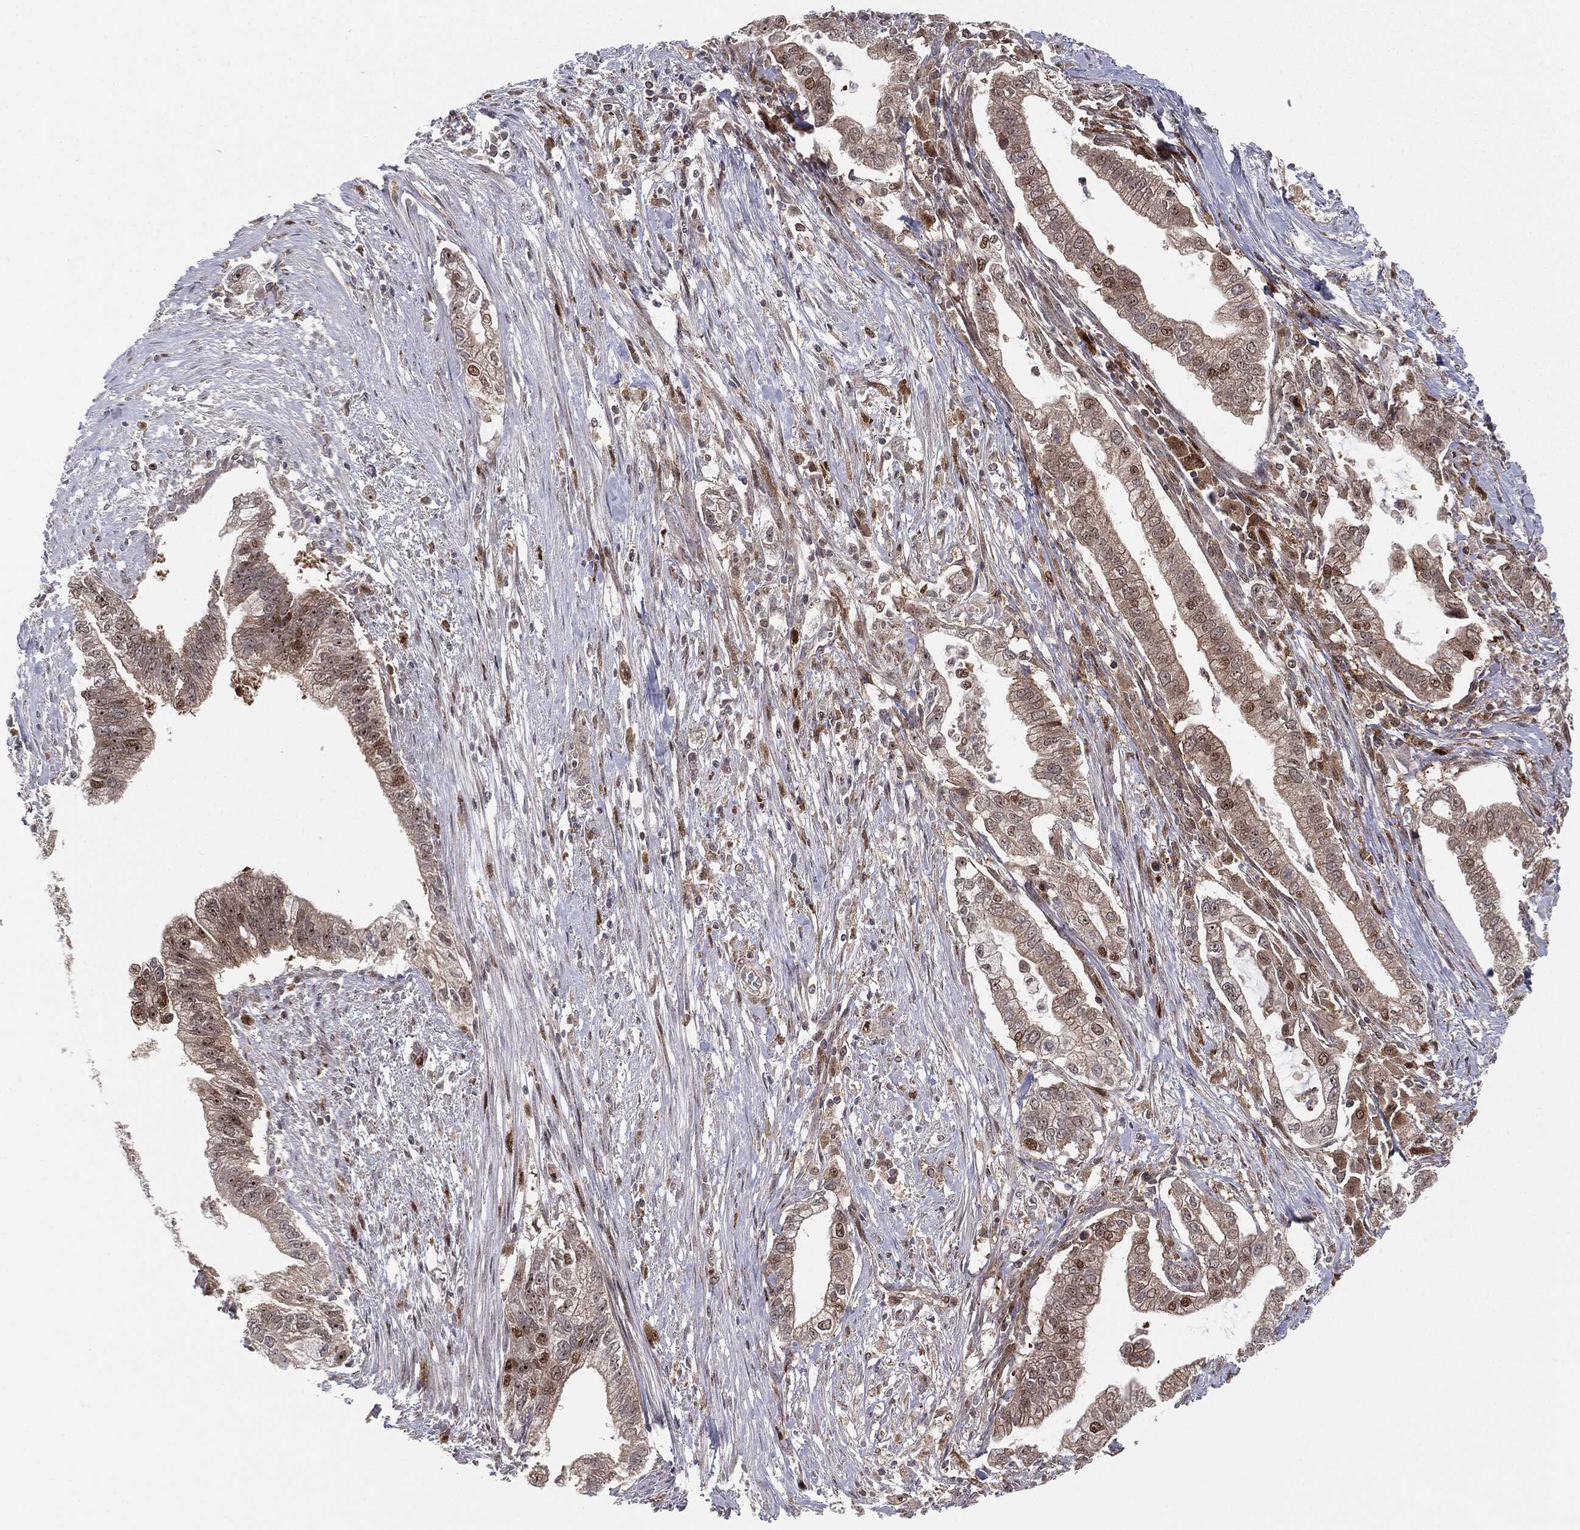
{"staining": {"intensity": "moderate", "quantity": "<25%", "location": "cytoplasmic/membranous,nuclear"}, "tissue": "pancreatic cancer", "cell_type": "Tumor cells", "image_type": "cancer", "snomed": [{"axis": "morphology", "description": "Adenocarcinoma, NOS"}, {"axis": "topography", "description": "Pancreas"}], "caption": "Protein expression analysis of pancreatic adenocarcinoma displays moderate cytoplasmic/membranous and nuclear expression in about <25% of tumor cells. (DAB (3,3'-diaminobenzidine) IHC, brown staining for protein, blue staining for nuclei).", "gene": "PTEN", "patient": {"sex": "male", "age": 70}}